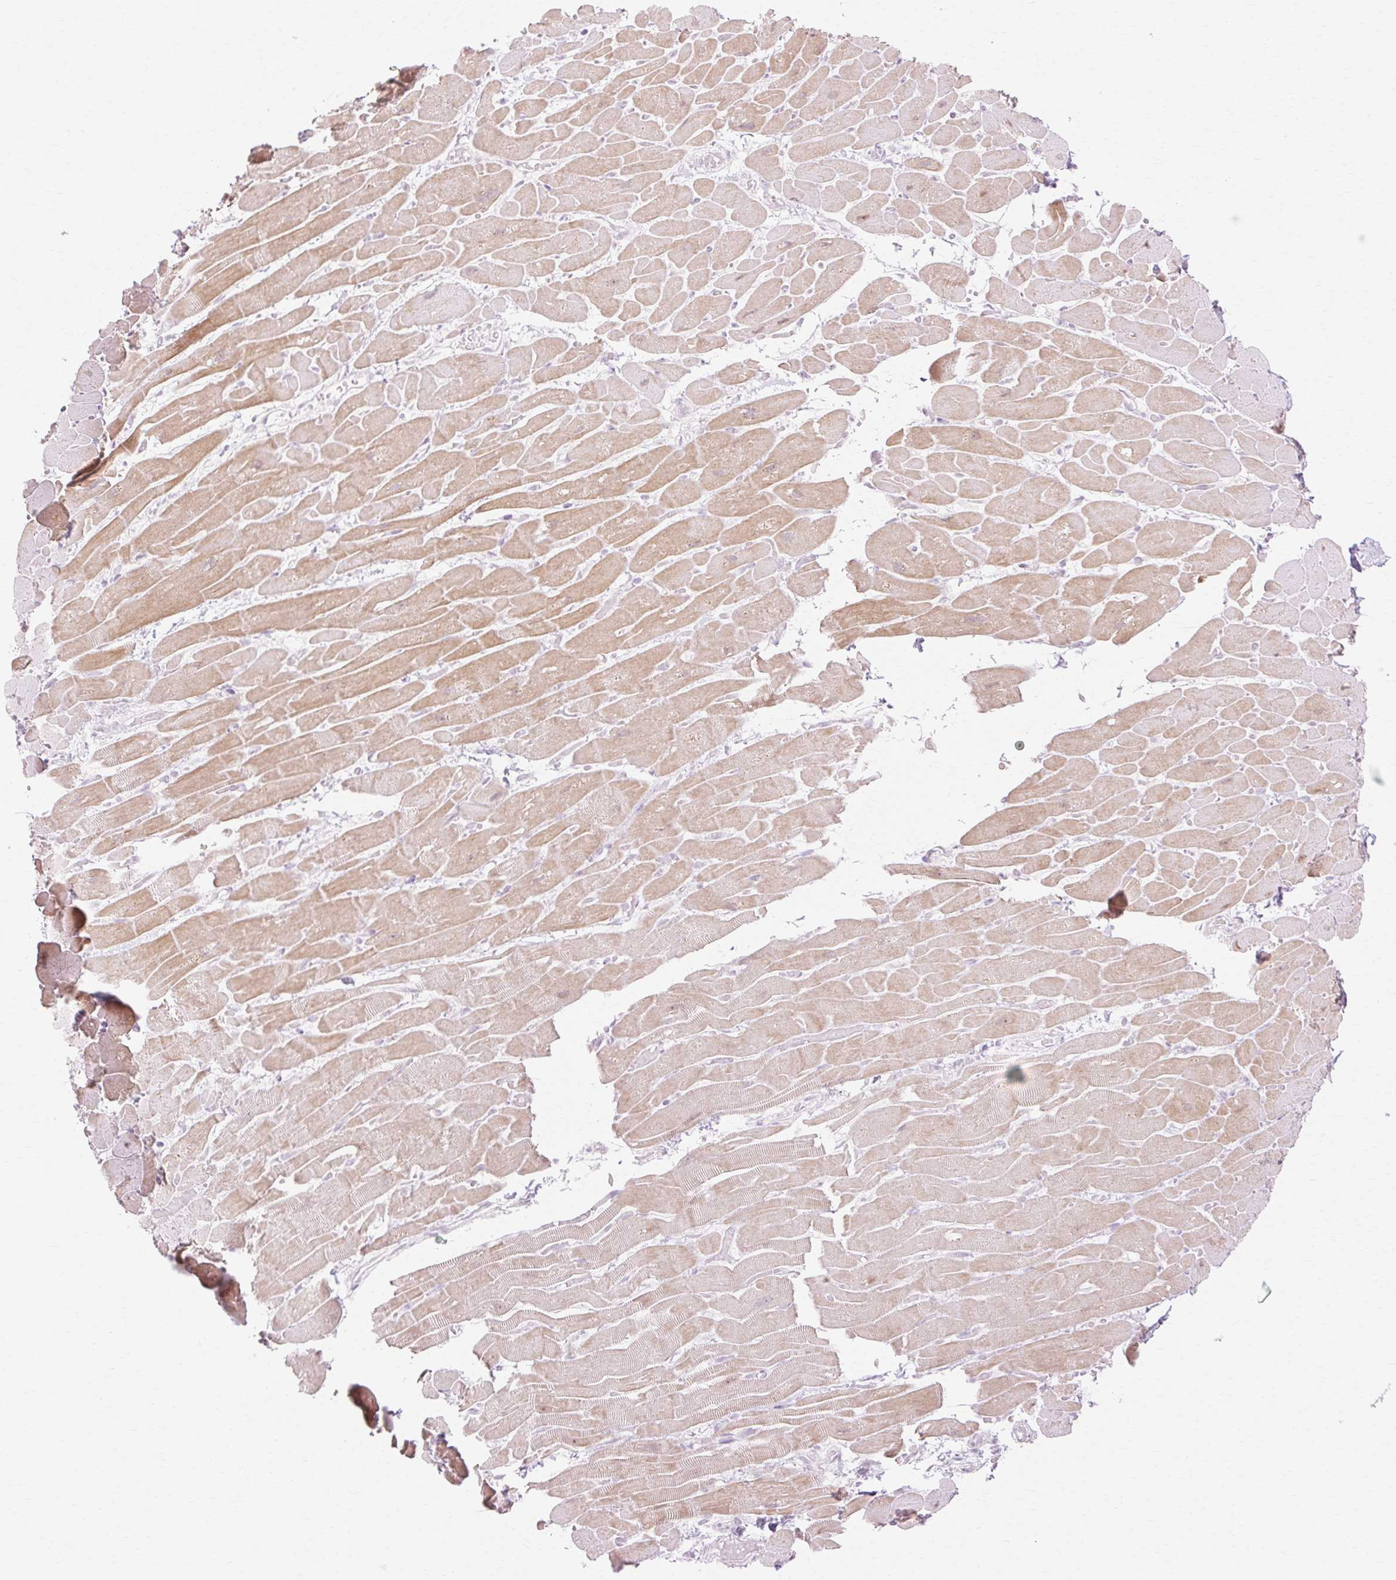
{"staining": {"intensity": "moderate", "quantity": "25%-75%", "location": "cytoplasmic/membranous"}, "tissue": "heart muscle", "cell_type": "Cardiomyocytes", "image_type": "normal", "snomed": [{"axis": "morphology", "description": "Normal tissue, NOS"}, {"axis": "topography", "description": "Heart"}], "caption": "Cardiomyocytes demonstrate moderate cytoplasmic/membranous expression in about 25%-75% of cells in normal heart muscle. Immunohistochemistry stains the protein in brown and the nuclei are stained blue.", "gene": "C3orf49", "patient": {"sex": "male", "age": 37}}